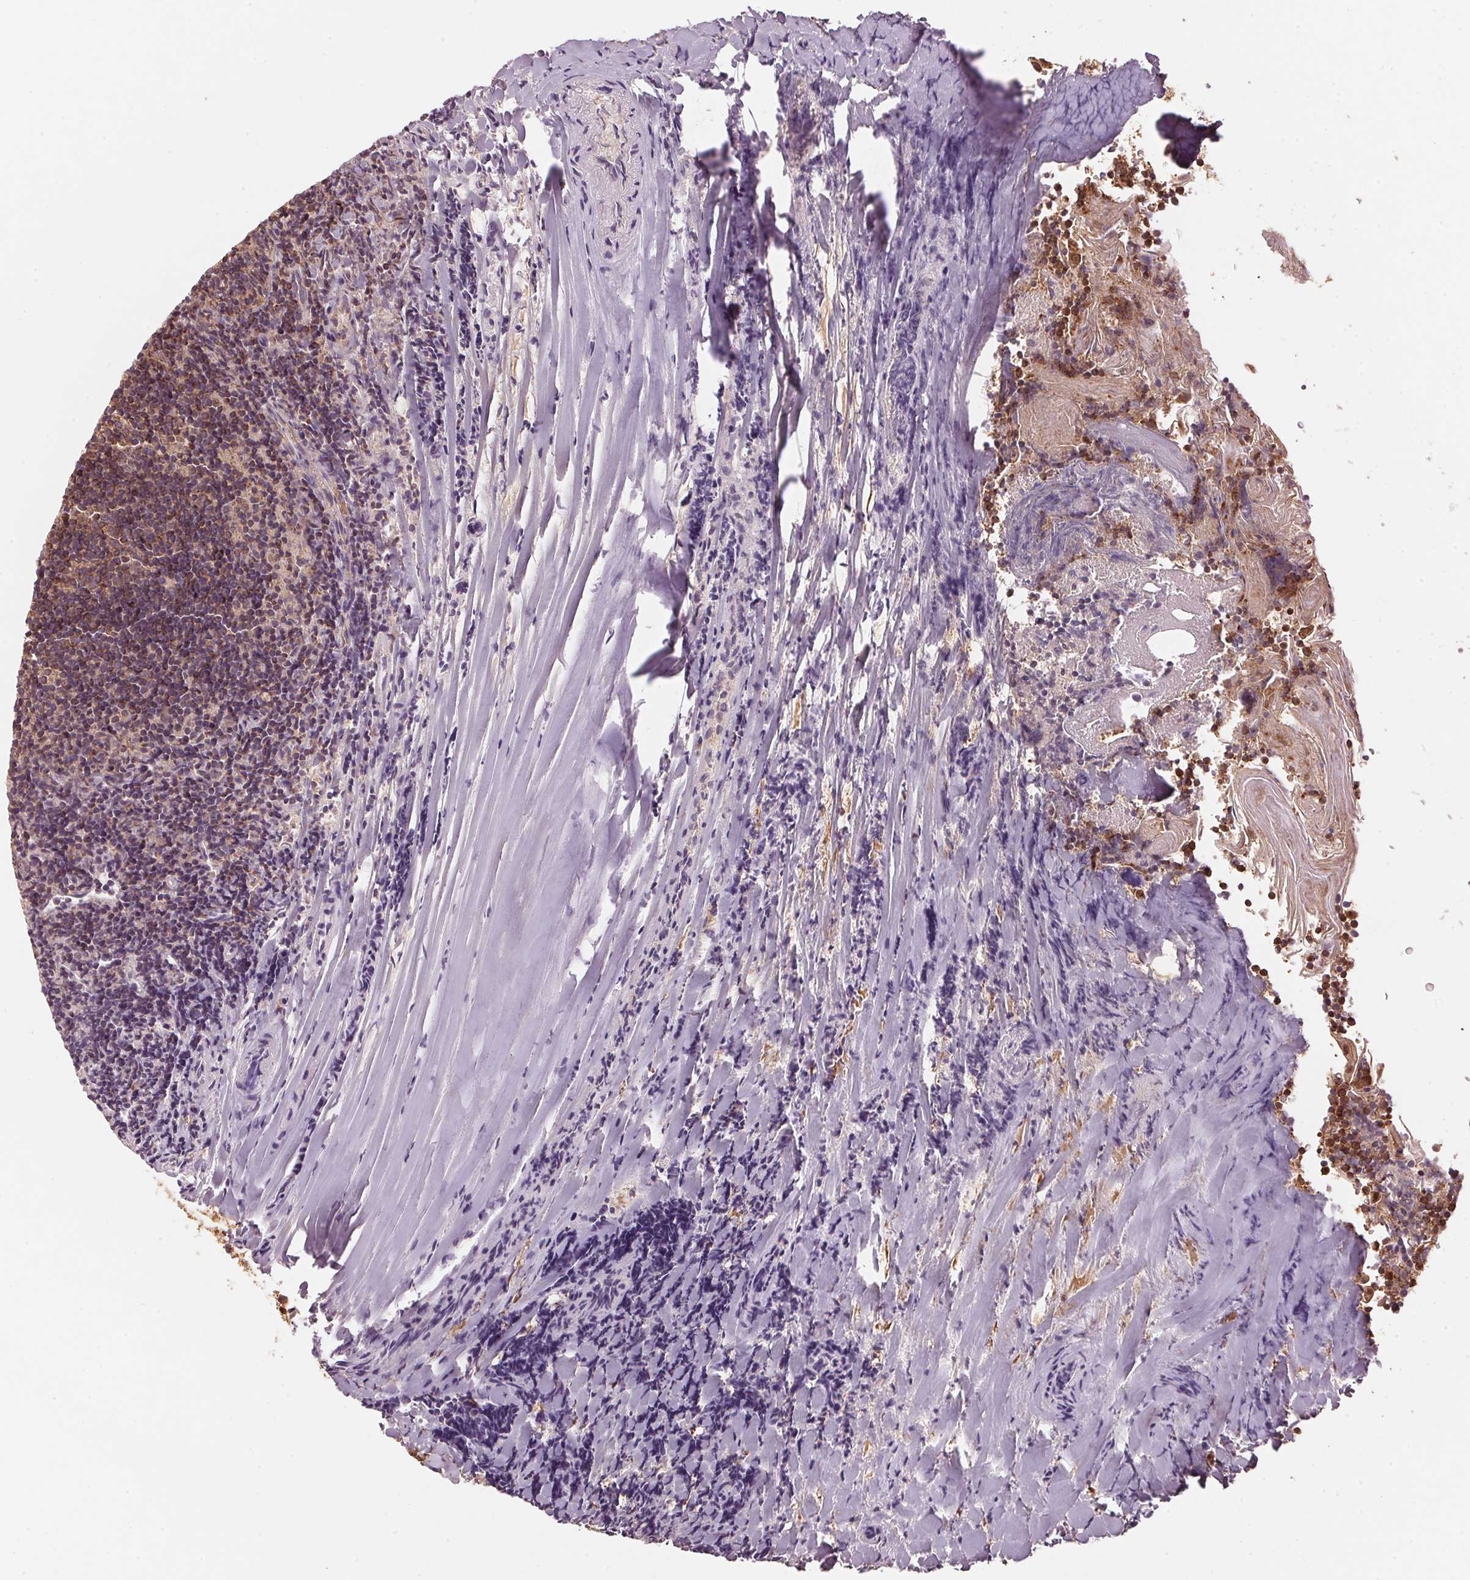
{"staining": {"intensity": "moderate", "quantity": ">75%", "location": "cytoplasmic/membranous"}, "tissue": "tonsil", "cell_type": "Germinal center cells", "image_type": "normal", "snomed": [{"axis": "morphology", "description": "Normal tissue, NOS"}, {"axis": "topography", "description": "Tonsil"}], "caption": "Tonsil stained with immunohistochemistry reveals moderate cytoplasmic/membranous expression in approximately >75% of germinal center cells.", "gene": "ARHGAP6", "patient": {"sex": "female", "age": 10}}